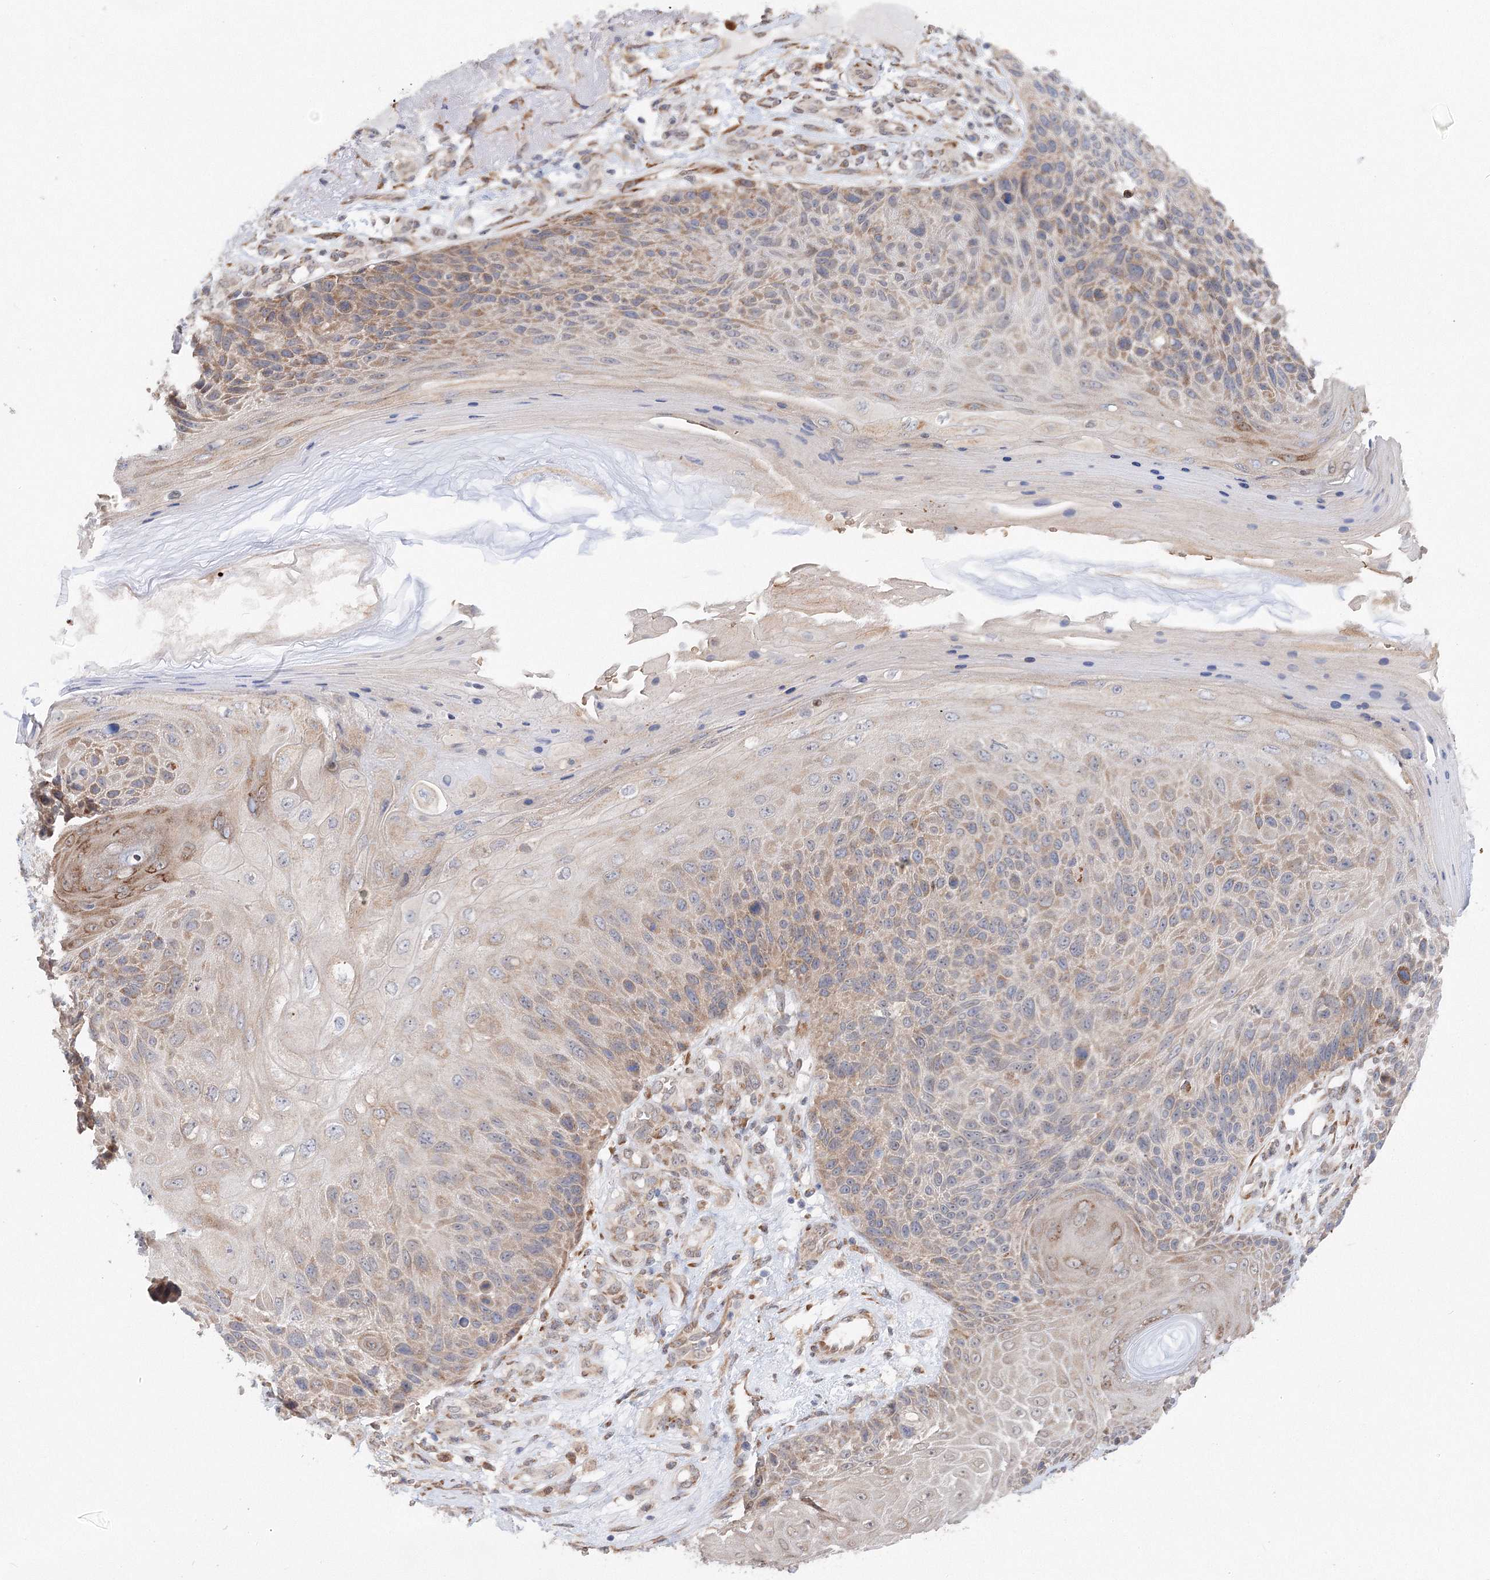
{"staining": {"intensity": "moderate", "quantity": "25%-75%", "location": "cytoplasmic/membranous"}, "tissue": "skin cancer", "cell_type": "Tumor cells", "image_type": "cancer", "snomed": [{"axis": "morphology", "description": "Squamous cell carcinoma, NOS"}, {"axis": "topography", "description": "Skin"}], "caption": "Brown immunohistochemical staining in skin cancer (squamous cell carcinoma) reveals moderate cytoplasmic/membranous positivity in about 25%-75% of tumor cells.", "gene": "DIS3L2", "patient": {"sex": "female", "age": 88}}